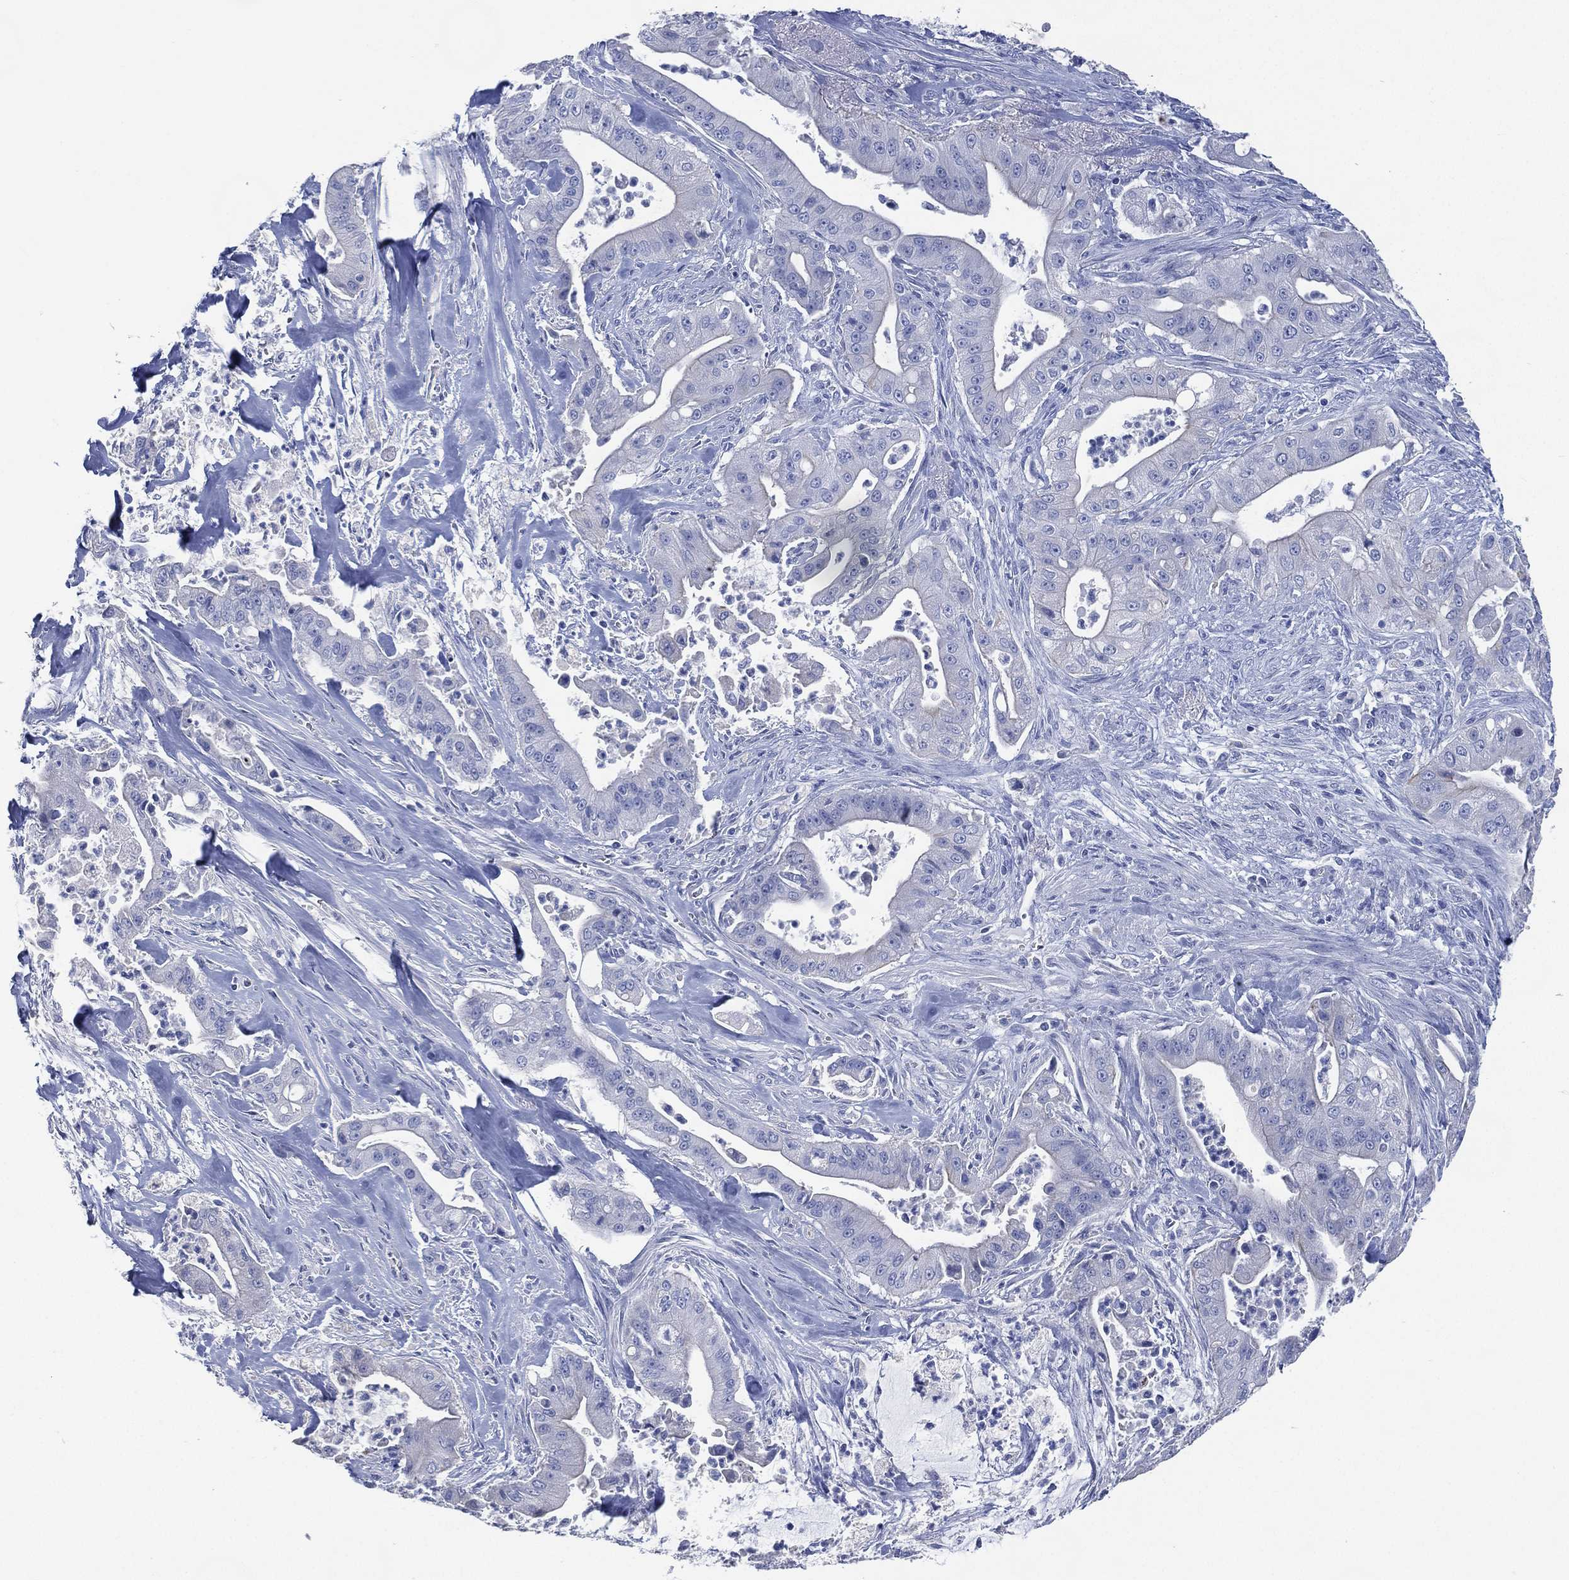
{"staining": {"intensity": "weak", "quantity": "<25%", "location": "cytoplasmic/membranous"}, "tissue": "pancreatic cancer", "cell_type": "Tumor cells", "image_type": "cancer", "snomed": [{"axis": "morphology", "description": "Normal tissue, NOS"}, {"axis": "morphology", "description": "Inflammation, NOS"}, {"axis": "morphology", "description": "Adenocarcinoma, NOS"}, {"axis": "topography", "description": "Pancreas"}], "caption": "Tumor cells are negative for brown protein staining in pancreatic adenocarcinoma.", "gene": "FMO1", "patient": {"sex": "male", "age": 57}}